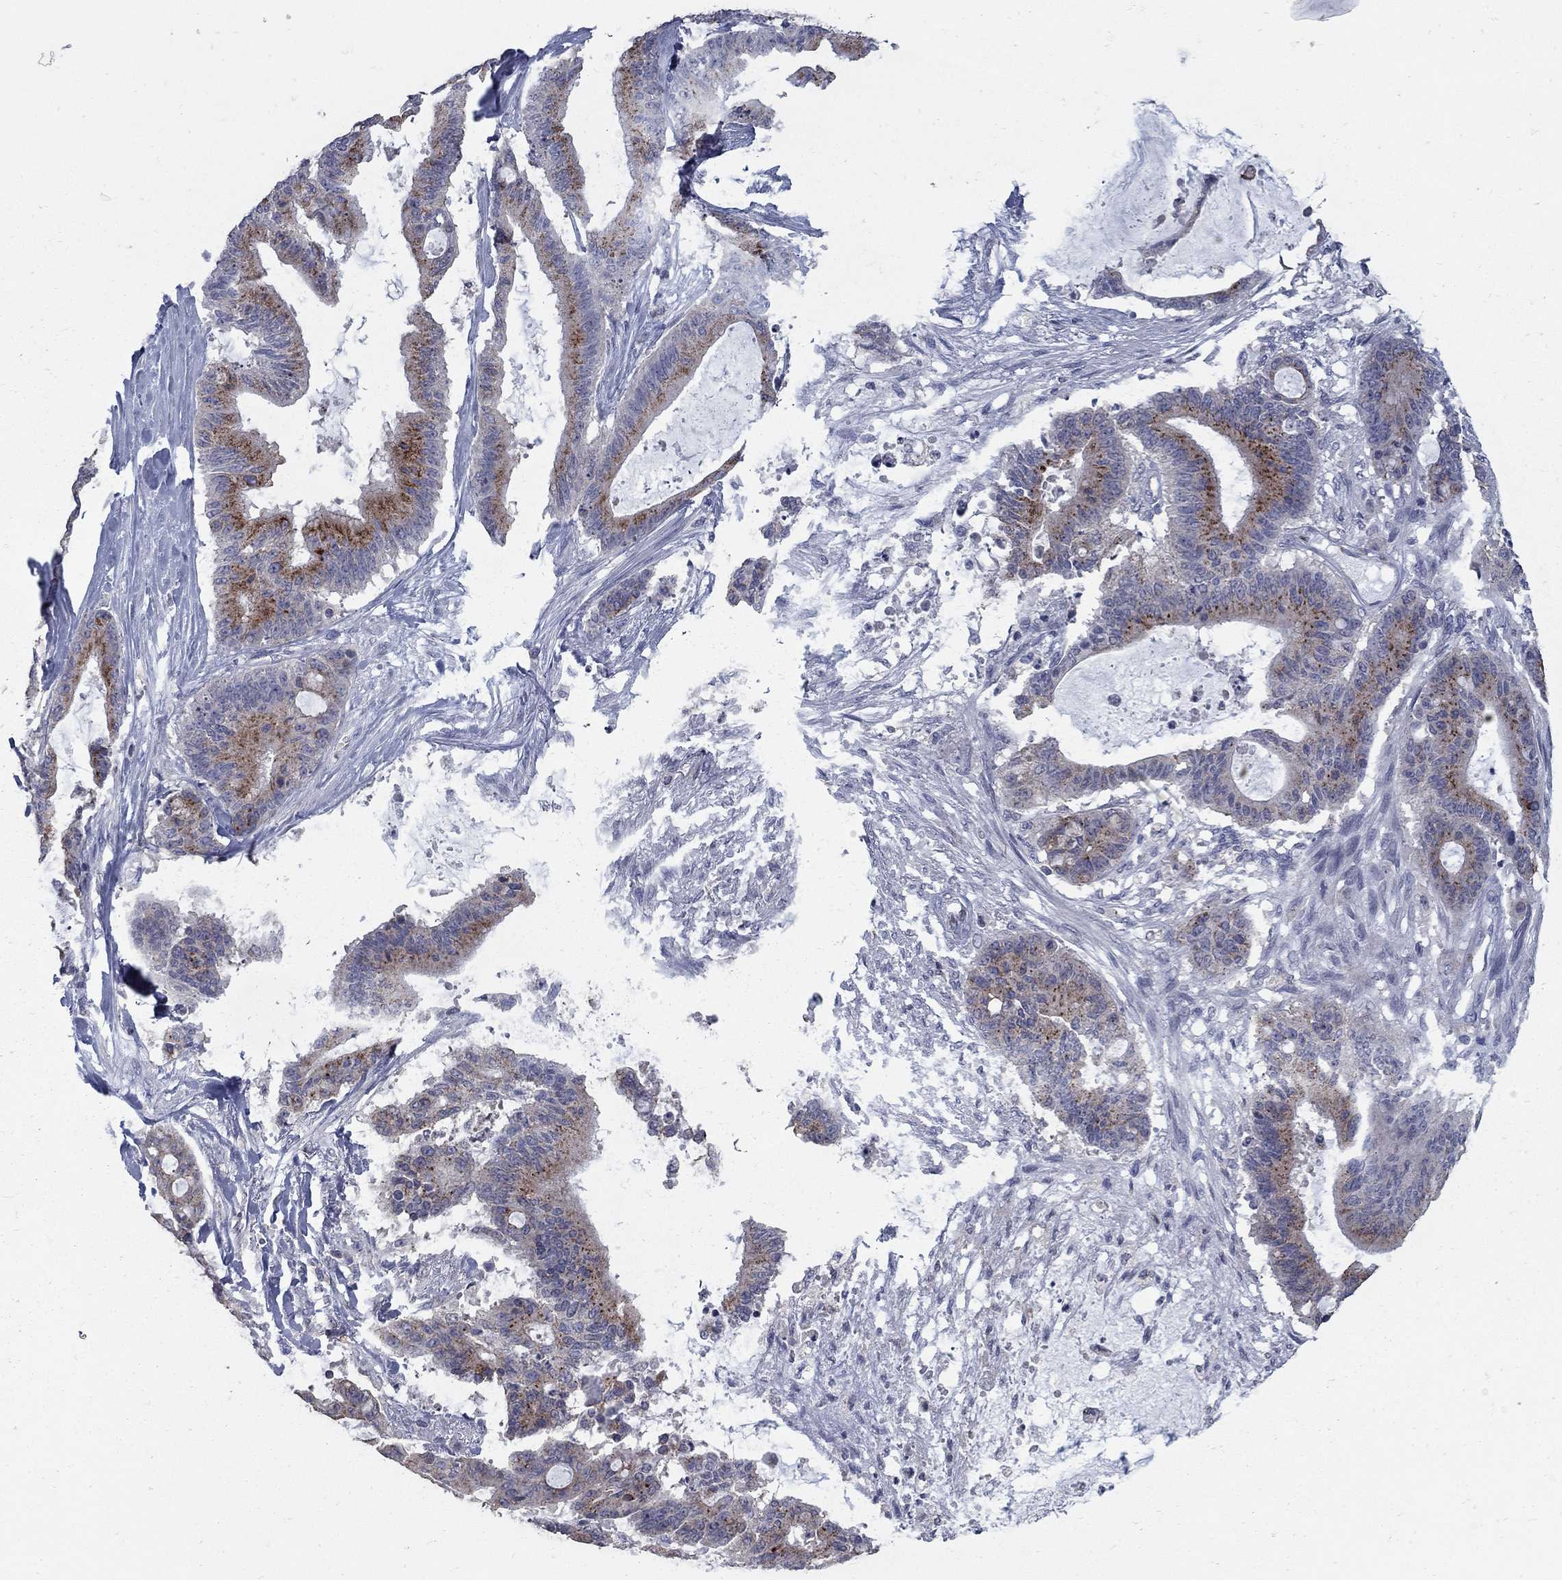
{"staining": {"intensity": "strong", "quantity": "25%-75%", "location": "cytoplasmic/membranous"}, "tissue": "liver cancer", "cell_type": "Tumor cells", "image_type": "cancer", "snomed": [{"axis": "morphology", "description": "Normal tissue, NOS"}, {"axis": "morphology", "description": "Cholangiocarcinoma"}, {"axis": "topography", "description": "Liver"}, {"axis": "topography", "description": "Peripheral nerve tissue"}], "caption": "A photomicrograph of liver cancer stained for a protein reveals strong cytoplasmic/membranous brown staining in tumor cells.", "gene": "KIAA0319L", "patient": {"sex": "female", "age": 73}}